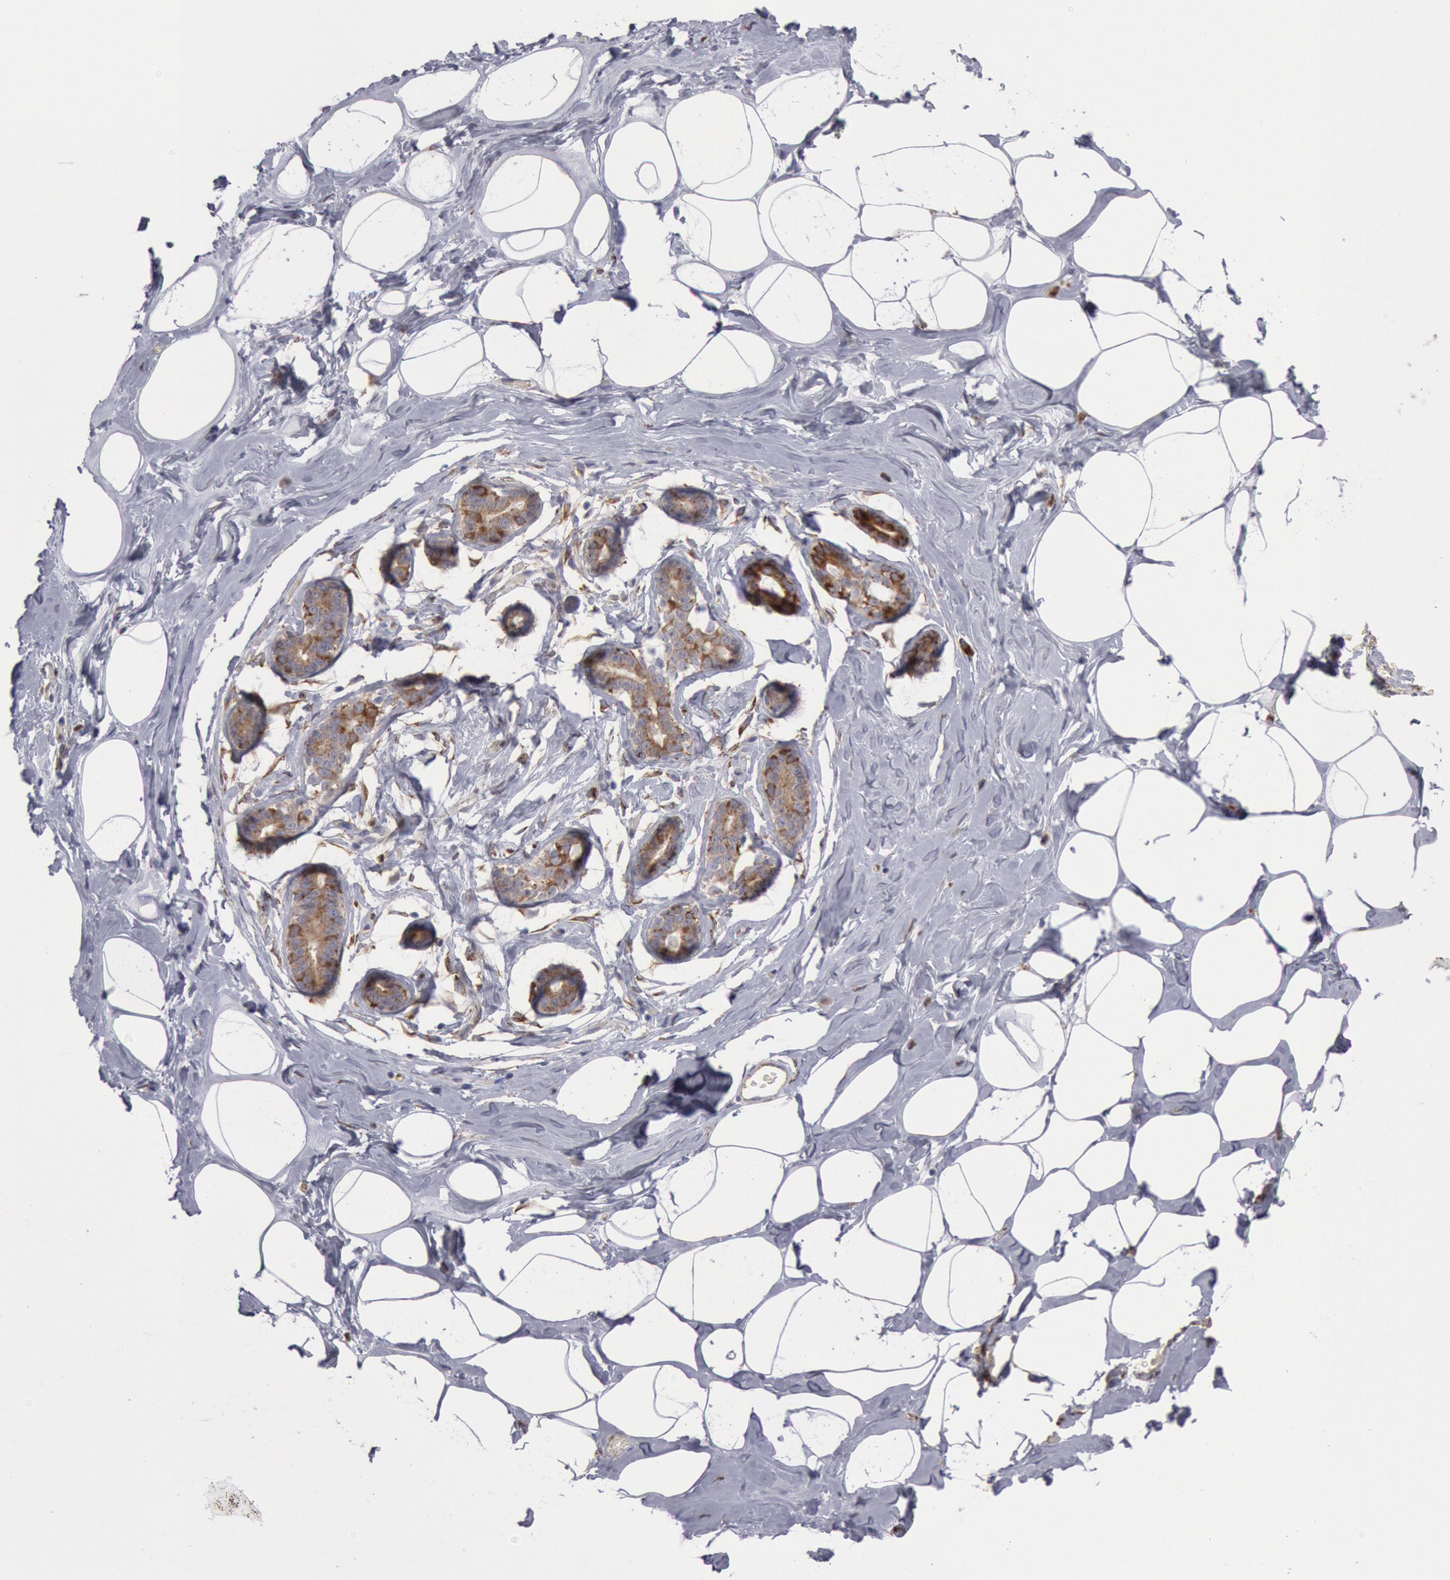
{"staining": {"intensity": "negative", "quantity": "none", "location": "none"}, "tissue": "breast", "cell_type": "Adipocytes", "image_type": "normal", "snomed": [{"axis": "morphology", "description": "Normal tissue, NOS"}, {"axis": "morphology", "description": "Fibrosis, NOS"}, {"axis": "topography", "description": "Breast"}], "caption": "Immunohistochemical staining of unremarkable human breast demonstrates no significant positivity in adipocytes.", "gene": "ERP44", "patient": {"sex": "female", "age": 39}}